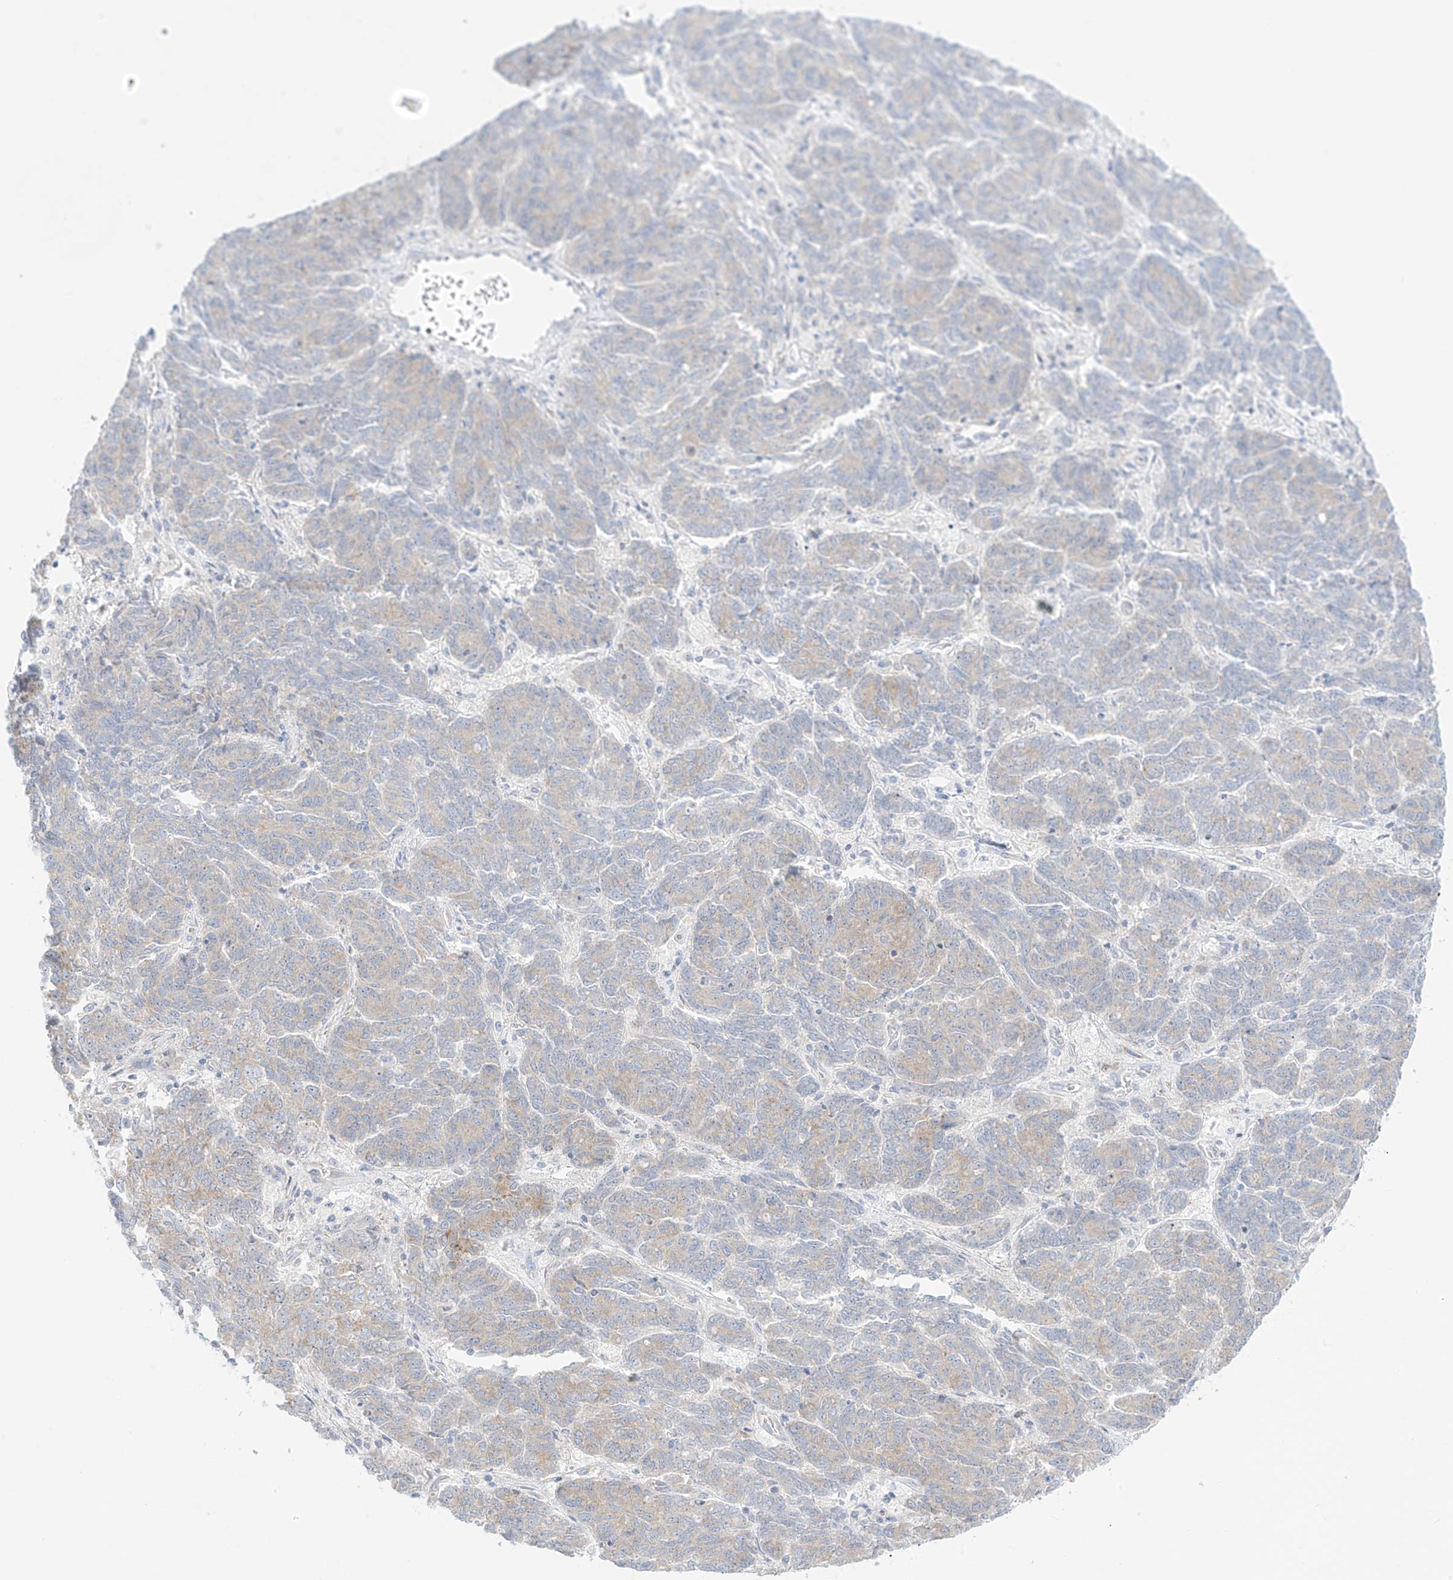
{"staining": {"intensity": "weak", "quantity": "<25%", "location": "cytoplasmic/membranous"}, "tissue": "endometrial cancer", "cell_type": "Tumor cells", "image_type": "cancer", "snomed": [{"axis": "morphology", "description": "Adenocarcinoma, NOS"}, {"axis": "topography", "description": "Endometrium"}], "caption": "Tumor cells show no significant expression in adenocarcinoma (endometrial).", "gene": "SYTL3", "patient": {"sex": "female", "age": 80}}